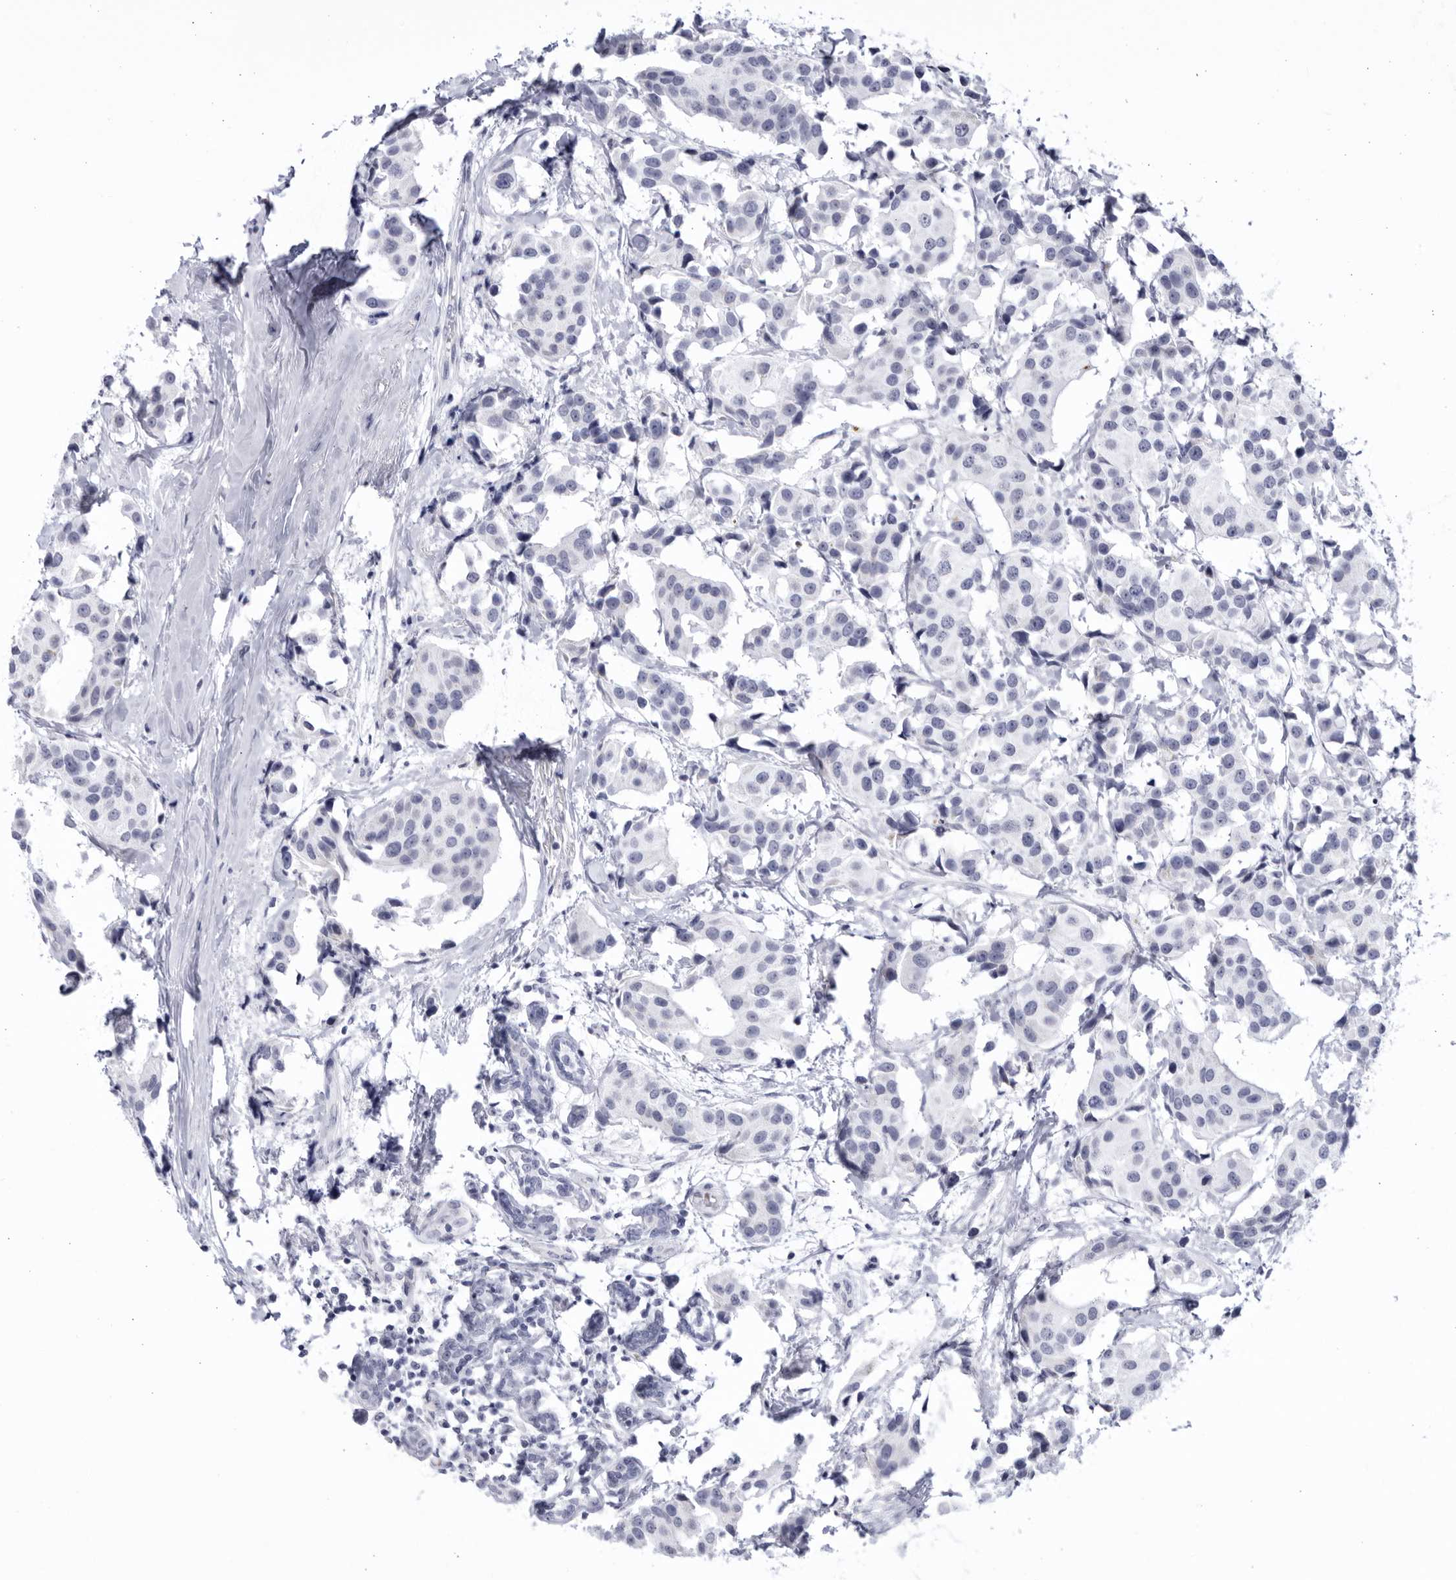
{"staining": {"intensity": "negative", "quantity": "none", "location": "none"}, "tissue": "breast cancer", "cell_type": "Tumor cells", "image_type": "cancer", "snomed": [{"axis": "morphology", "description": "Normal tissue, NOS"}, {"axis": "morphology", "description": "Duct carcinoma"}, {"axis": "topography", "description": "Breast"}], "caption": "DAB (3,3'-diaminobenzidine) immunohistochemical staining of breast intraductal carcinoma shows no significant expression in tumor cells. The staining was performed using DAB (3,3'-diaminobenzidine) to visualize the protein expression in brown, while the nuclei were stained in blue with hematoxylin (Magnification: 20x).", "gene": "CCDC181", "patient": {"sex": "female", "age": 39}}